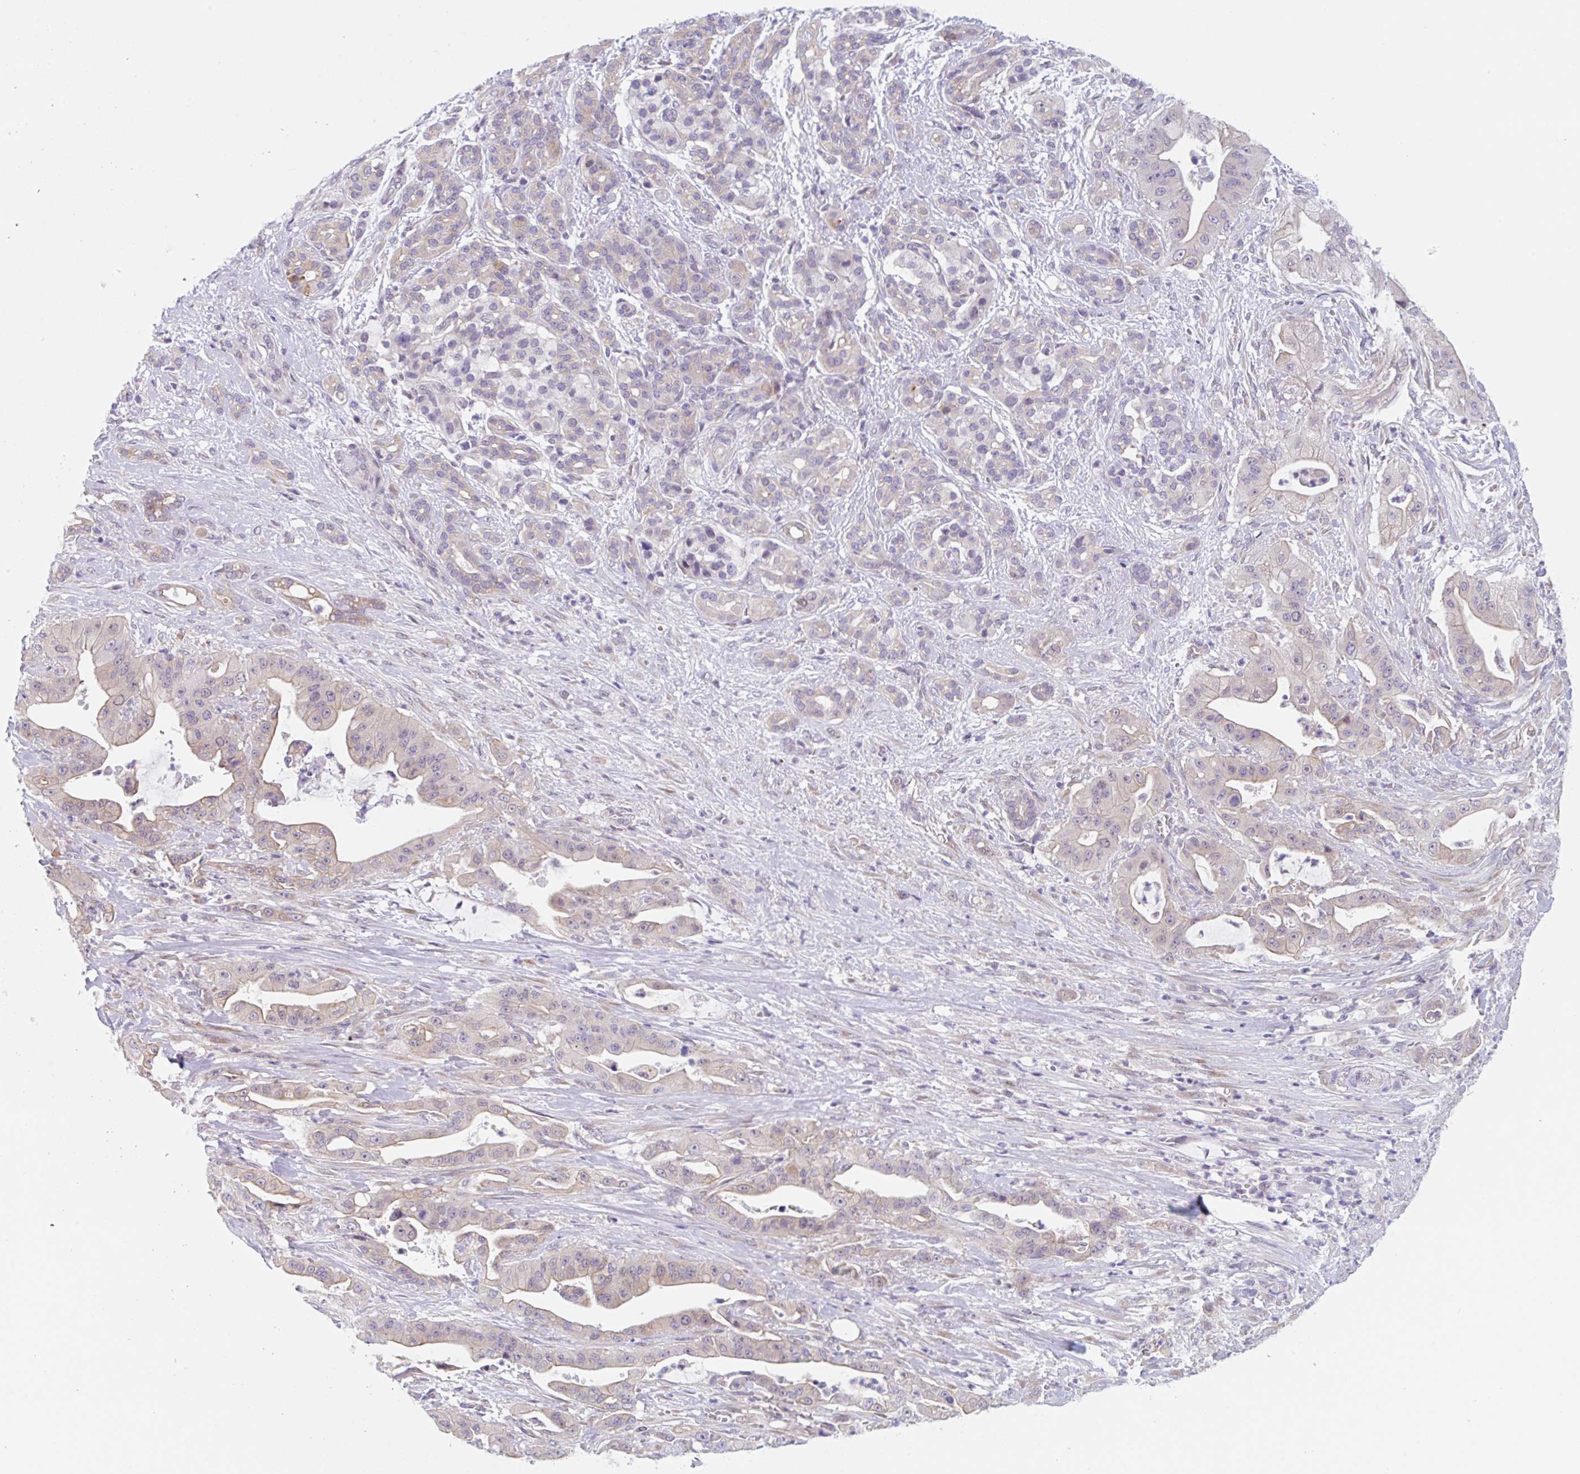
{"staining": {"intensity": "negative", "quantity": "none", "location": "none"}, "tissue": "pancreatic cancer", "cell_type": "Tumor cells", "image_type": "cancer", "snomed": [{"axis": "morphology", "description": "Adenocarcinoma, NOS"}, {"axis": "topography", "description": "Pancreas"}], "caption": "A high-resolution histopathology image shows IHC staining of pancreatic cancer (adenocarcinoma), which reveals no significant staining in tumor cells.", "gene": "TBPL2", "patient": {"sex": "male", "age": 57}}